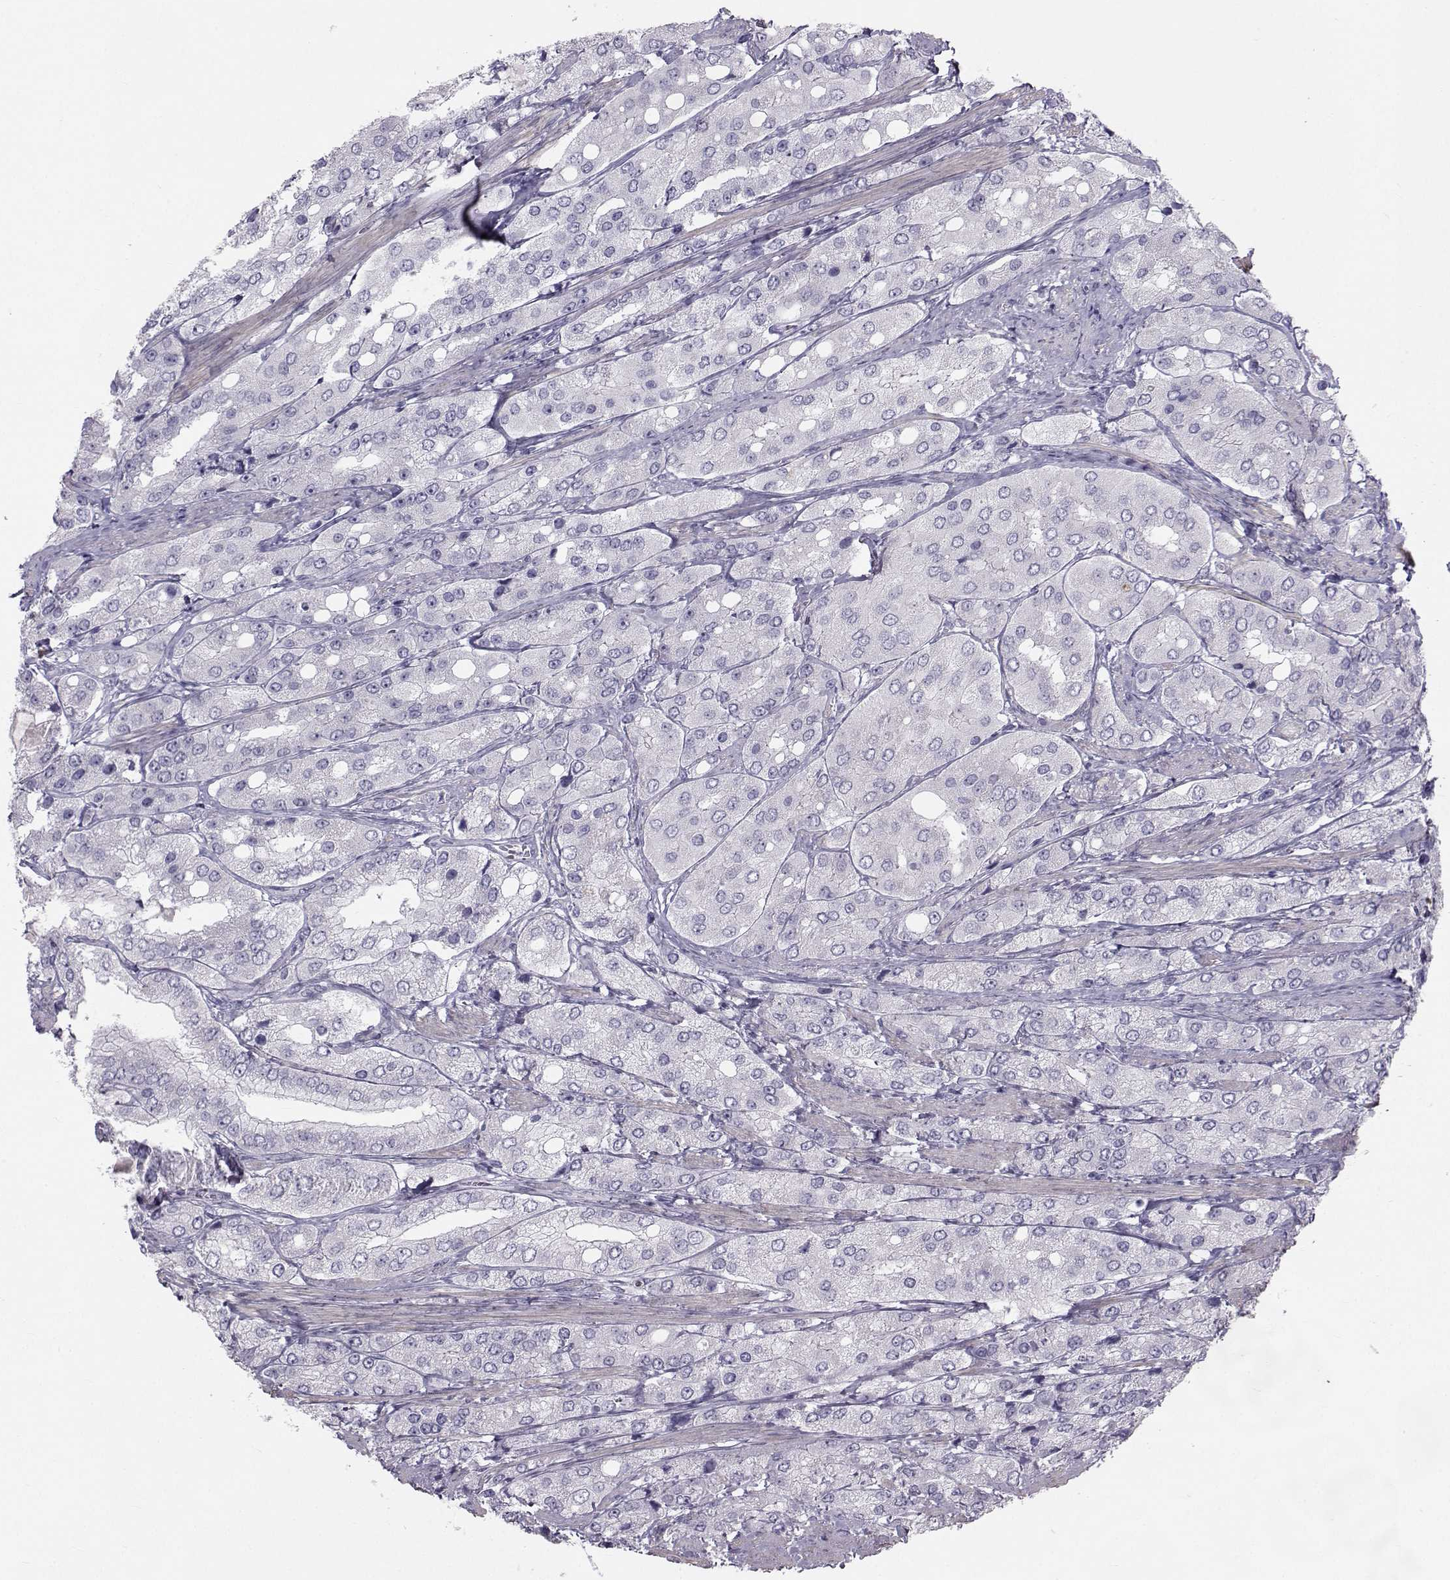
{"staining": {"intensity": "negative", "quantity": "none", "location": "none"}, "tissue": "prostate cancer", "cell_type": "Tumor cells", "image_type": "cancer", "snomed": [{"axis": "morphology", "description": "Adenocarcinoma, Low grade"}, {"axis": "topography", "description": "Prostate"}], "caption": "IHC of human prostate cancer shows no expression in tumor cells. (DAB (3,3'-diaminobenzidine) IHC with hematoxylin counter stain).", "gene": "GARIN3", "patient": {"sex": "male", "age": 69}}